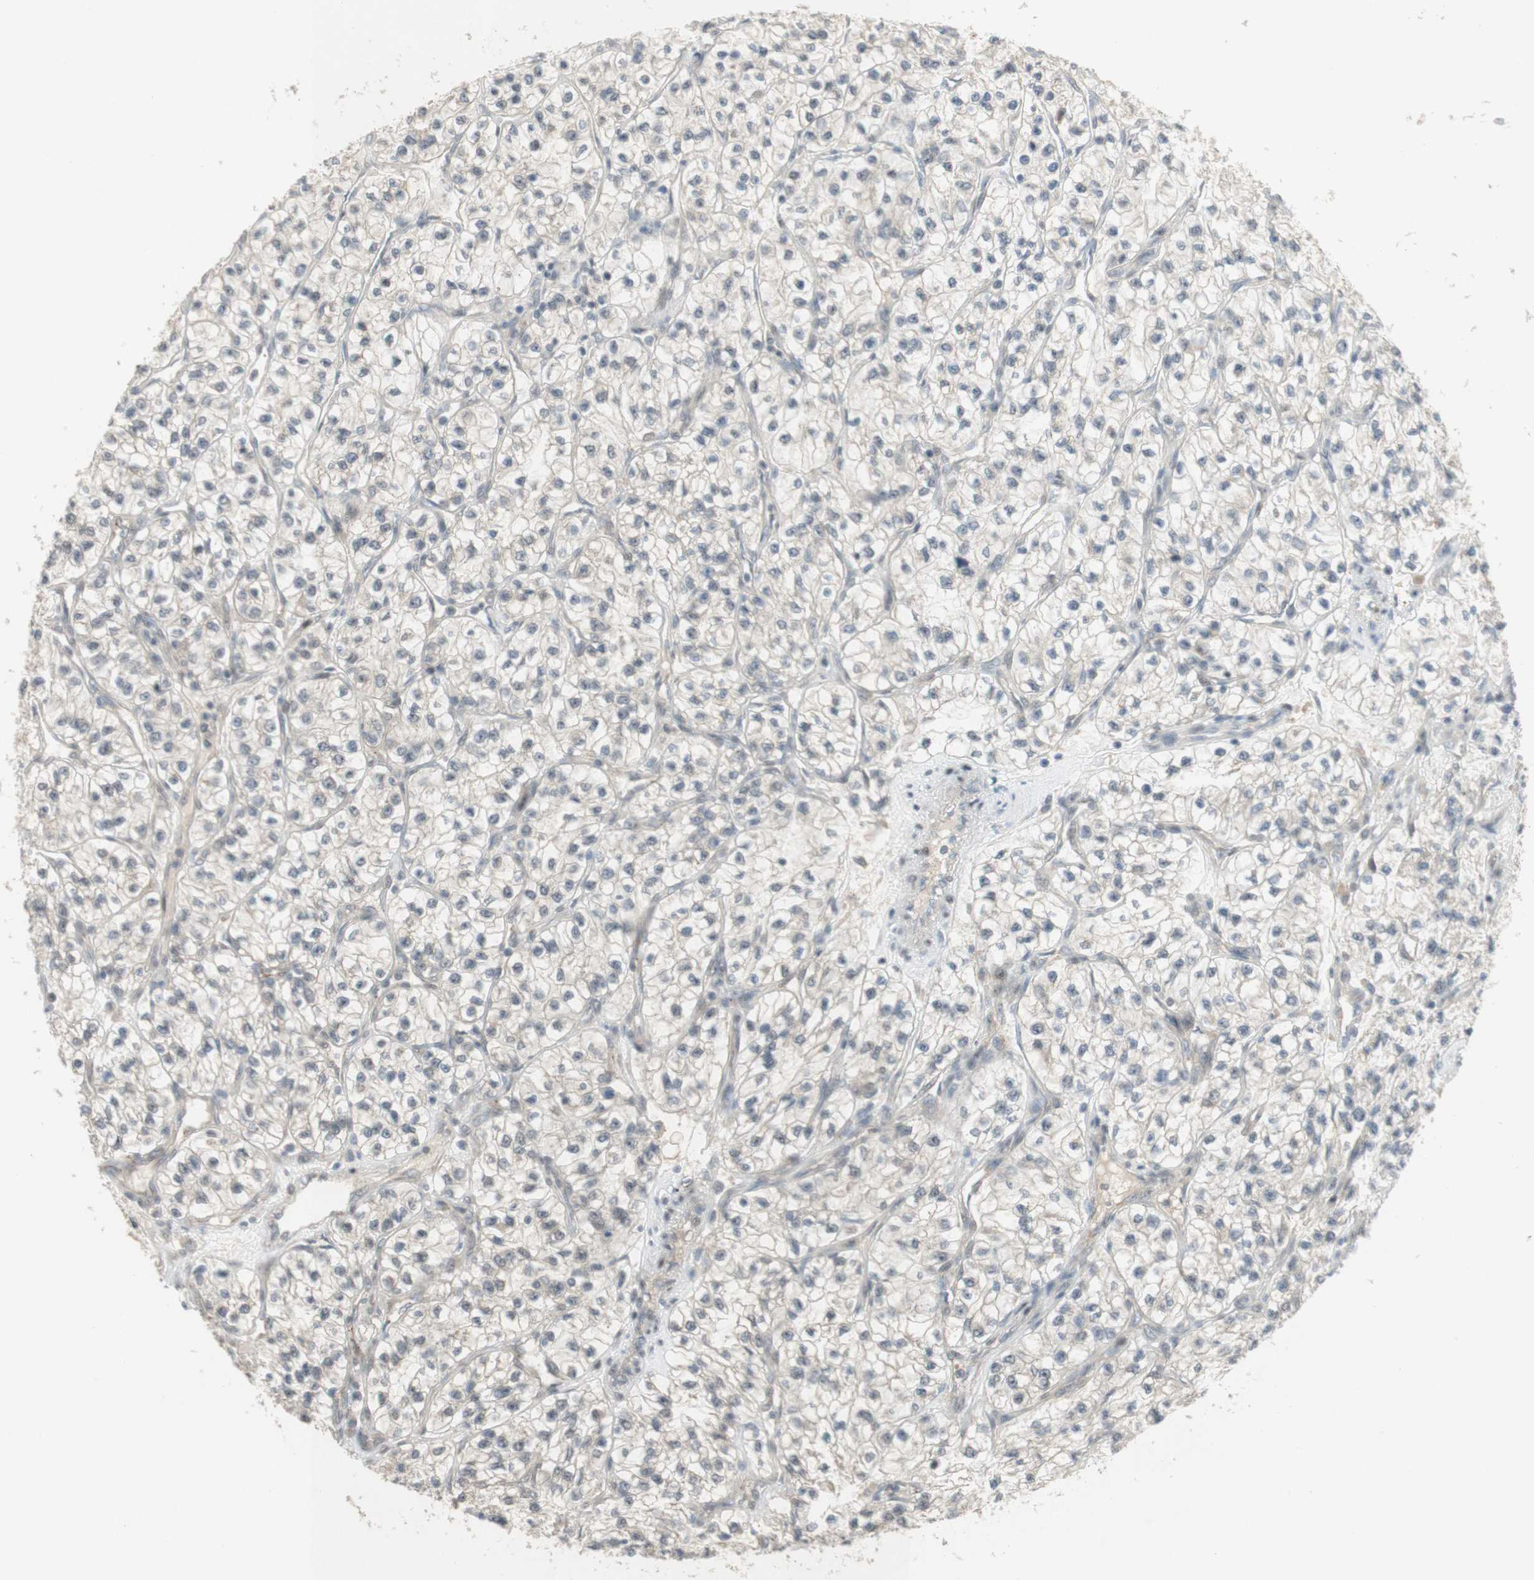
{"staining": {"intensity": "moderate", "quantity": ">75%", "location": "cytoplasmic/membranous"}, "tissue": "renal cancer", "cell_type": "Tumor cells", "image_type": "cancer", "snomed": [{"axis": "morphology", "description": "Adenocarcinoma, NOS"}, {"axis": "topography", "description": "Kidney"}], "caption": "Tumor cells display medium levels of moderate cytoplasmic/membranous positivity in about >75% of cells in human renal cancer (adenocarcinoma). The protein is stained brown, and the nuclei are stained in blue (DAB (3,3'-diaminobenzidine) IHC with brightfield microscopy, high magnification).", "gene": "CYLD", "patient": {"sex": "female", "age": 57}}